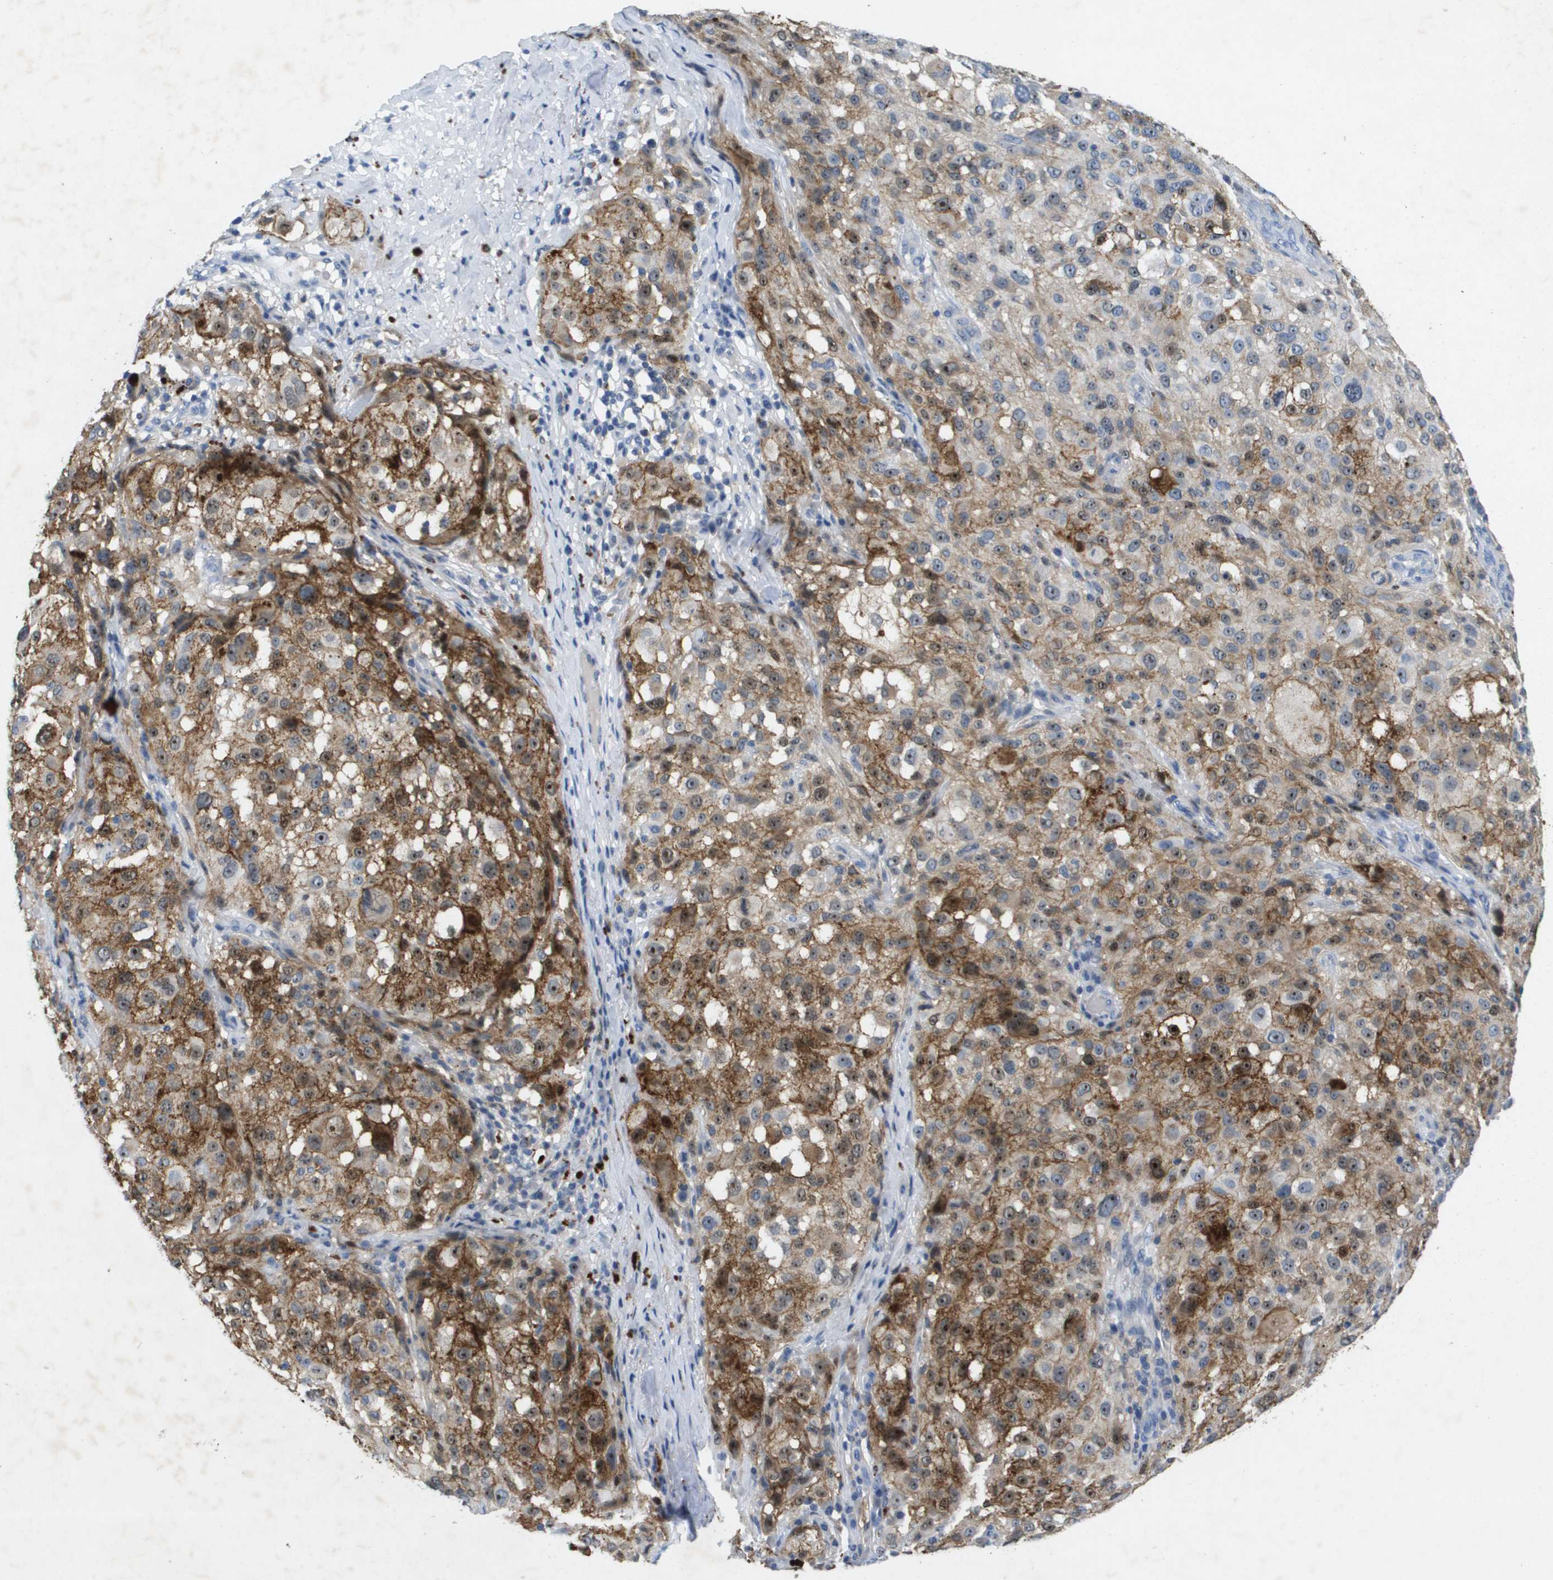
{"staining": {"intensity": "moderate", "quantity": ">75%", "location": "cytoplasmic/membranous,nuclear"}, "tissue": "melanoma", "cell_type": "Tumor cells", "image_type": "cancer", "snomed": [{"axis": "morphology", "description": "Necrosis, NOS"}, {"axis": "morphology", "description": "Malignant melanoma, NOS"}, {"axis": "topography", "description": "Skin"}], "caption": "High-power microscopy captured an IHC histopathology image of melanoma, revealing moderate cytoplasmic/membranous and nuclear positivity in approximately >75% of tumor cells.", "gene": "LIPG", "patient": {"sex": "female", "age": 87}}